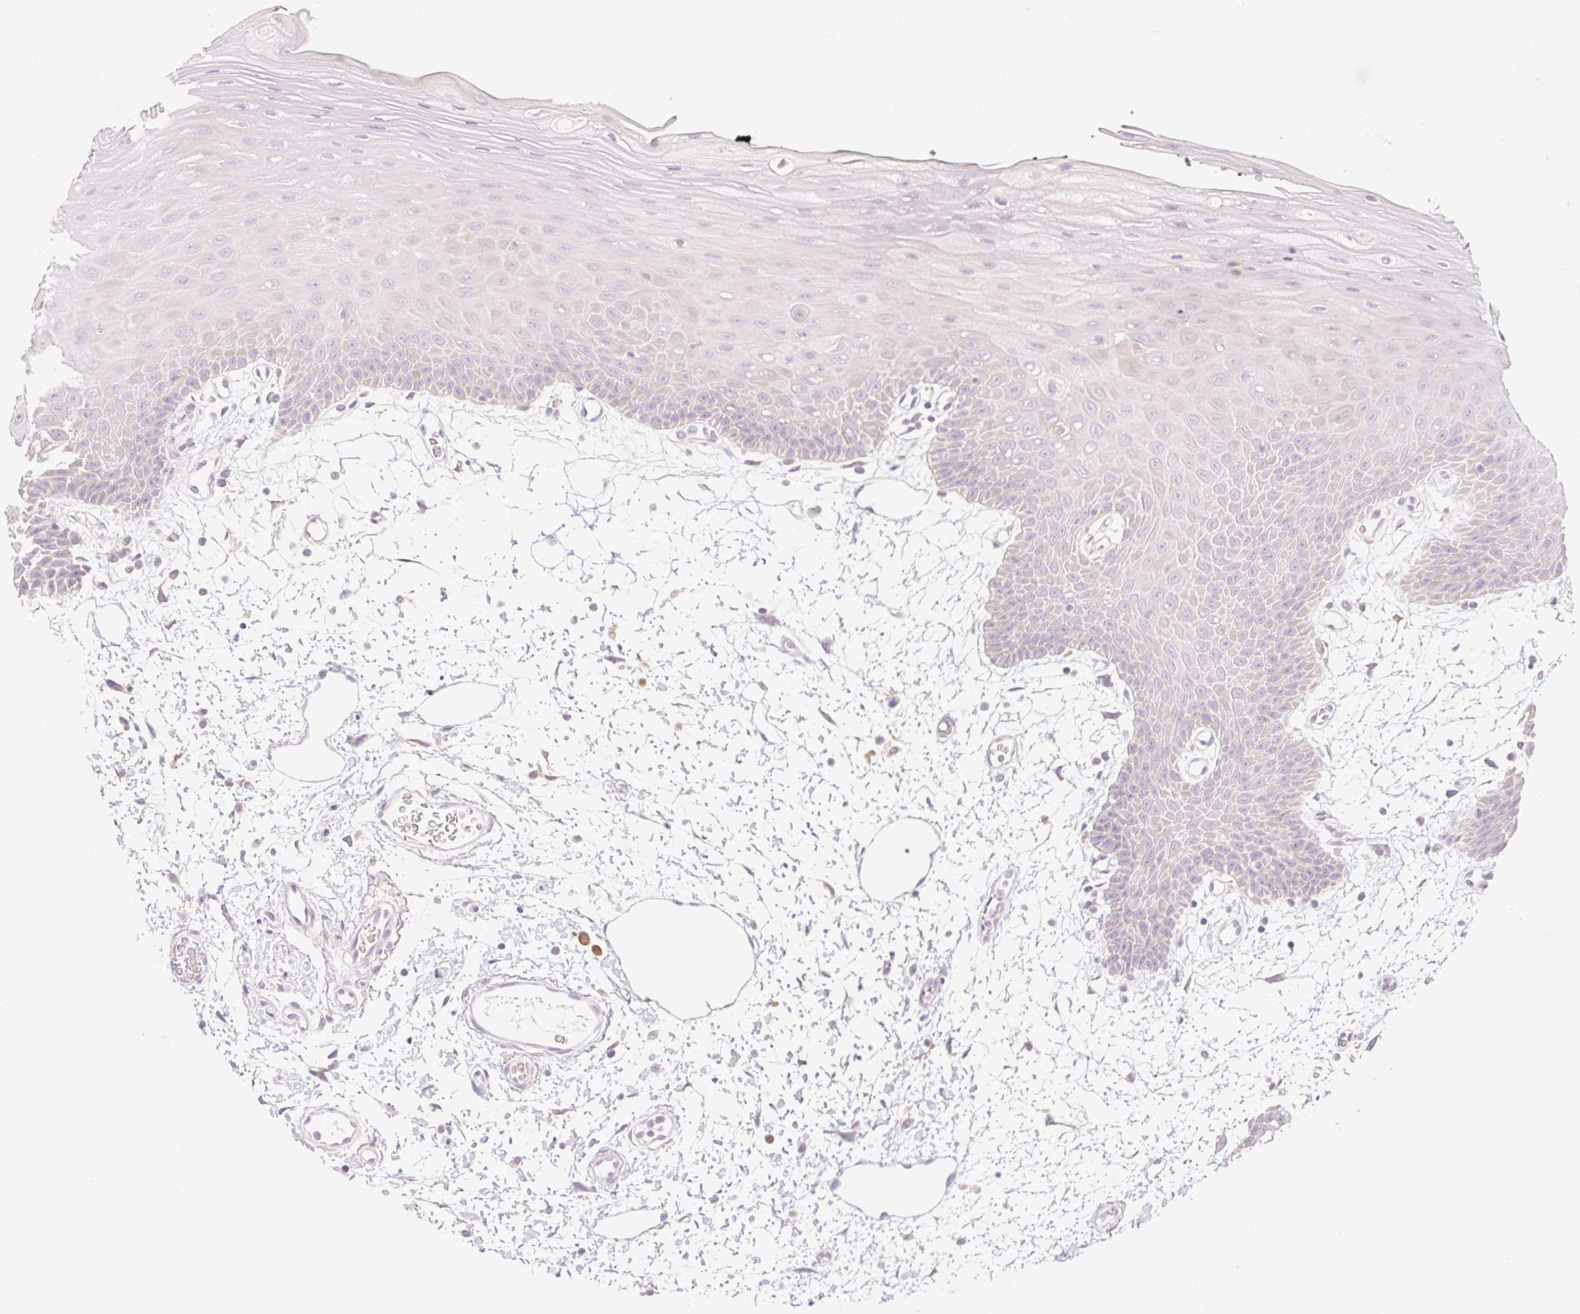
{"staining": {"intensity": "negative", "quantity": "none", "location": "none"}, "tissue": "oral mucosa", "cell_type": "Squamous epithelial cells", "image_type": "normal", "snomed": [{"axis": "morphology", "description": "Normal tissue, NOS"}, {"axis": "topography", "description": "Oral tissue"}], "caption": "Oral mucosa stained for a protein using immunohistochemistry shows no positivity squamous epithelial cells.", "gene": "MYO1D", "patient": {"sex": "female", "age": 59}}